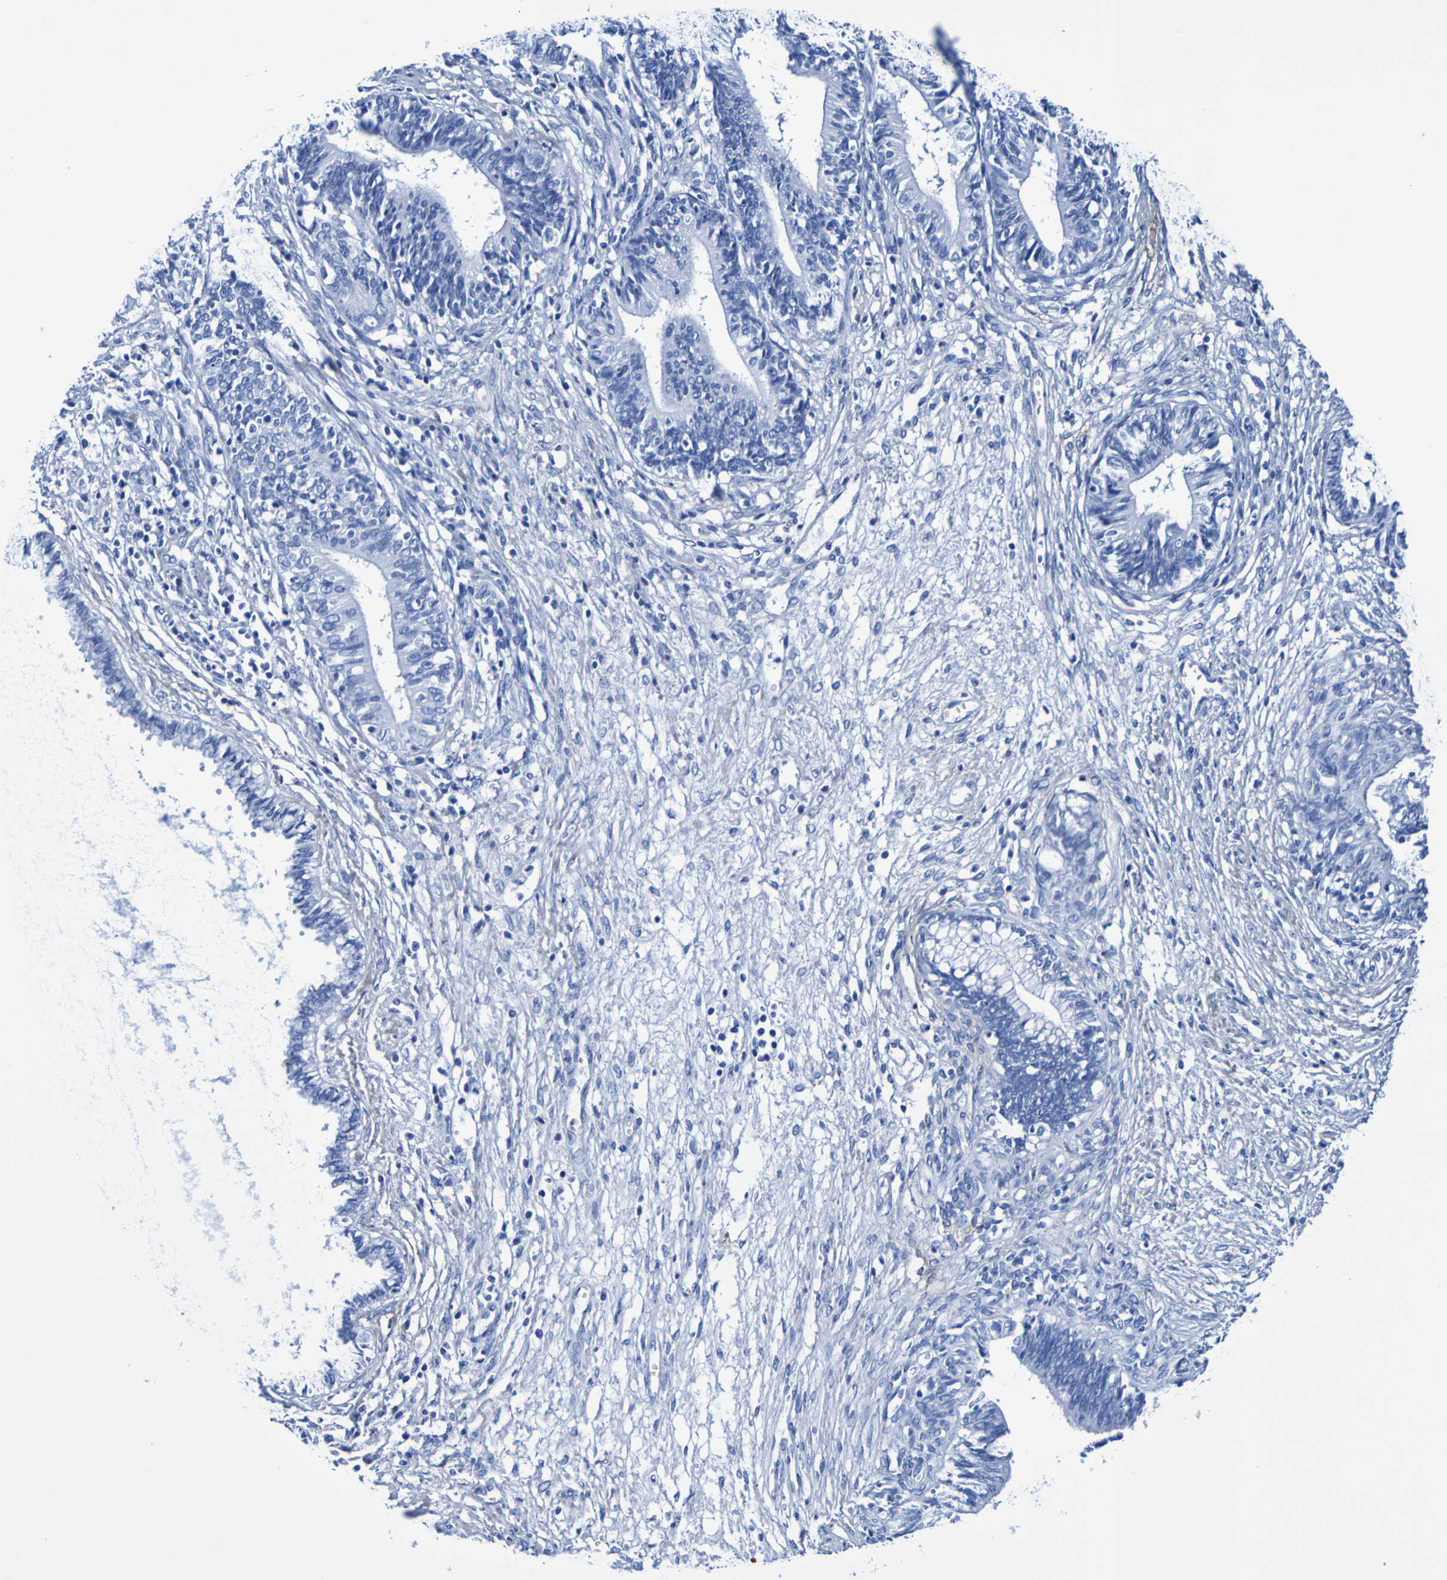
{"staining": {"intensity": "negative", "quantity": "none", "location": "none"}, "tissue": "cervical cancer", "cell_type": "Tumor cells", "image_type": "cancer", "snomed": [{"axis": "morphology", "description": "Adenocarcinoma, NOS"}, {"axis": "topography", "description": "Cervix"}], "caption": "IHC of human adenocarcinoma (cervical) demonstrates no positivity in tumor cells.", "gene": "DPEP1", "patient": {"sex": "female", "age": 44}}